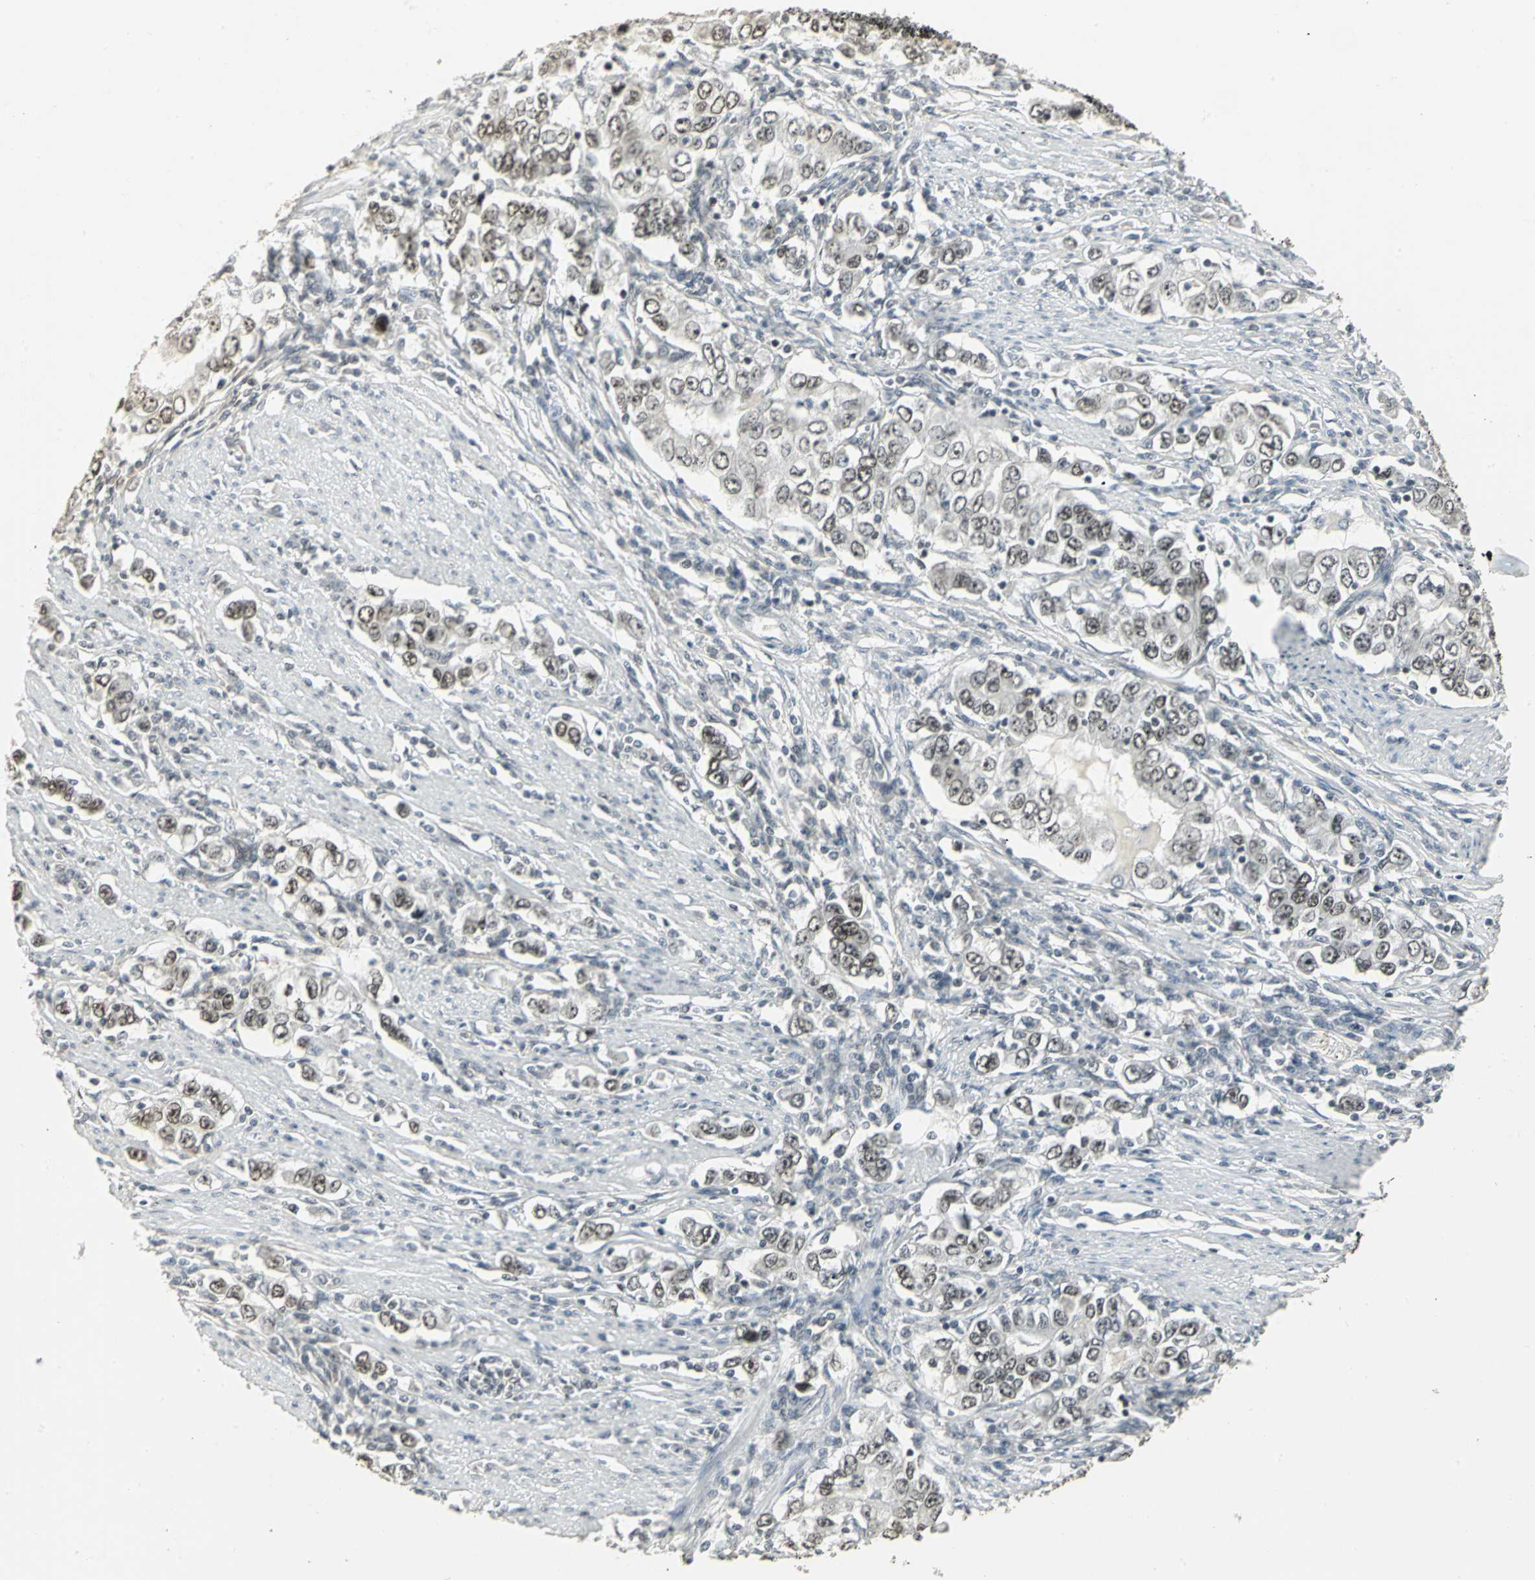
{"staining": {"intensity": "strong", "quantity": ">75%", "location": "nuclear"}, "tissue": "stomach cancer", "cell_type": "Tumor cells", "image_type": "cancer", "snomed": [{"axis": "morphology", "description": "Adenocarcinoma, NOS"}, {"axis": "topography", "description": "Stomach, lower"}], "caption": "DAB (3,3'-diaminobenzidine) immunohistochemical staining of stomach cancer (adenocarcinoma) displays strong nuclear protein positivity in about >75% of tumor cells. (DAB IHC with brightfield microscopy, high magnification).", "gene": "CBX3", "patient": {"sex": "female", "age": 72}}